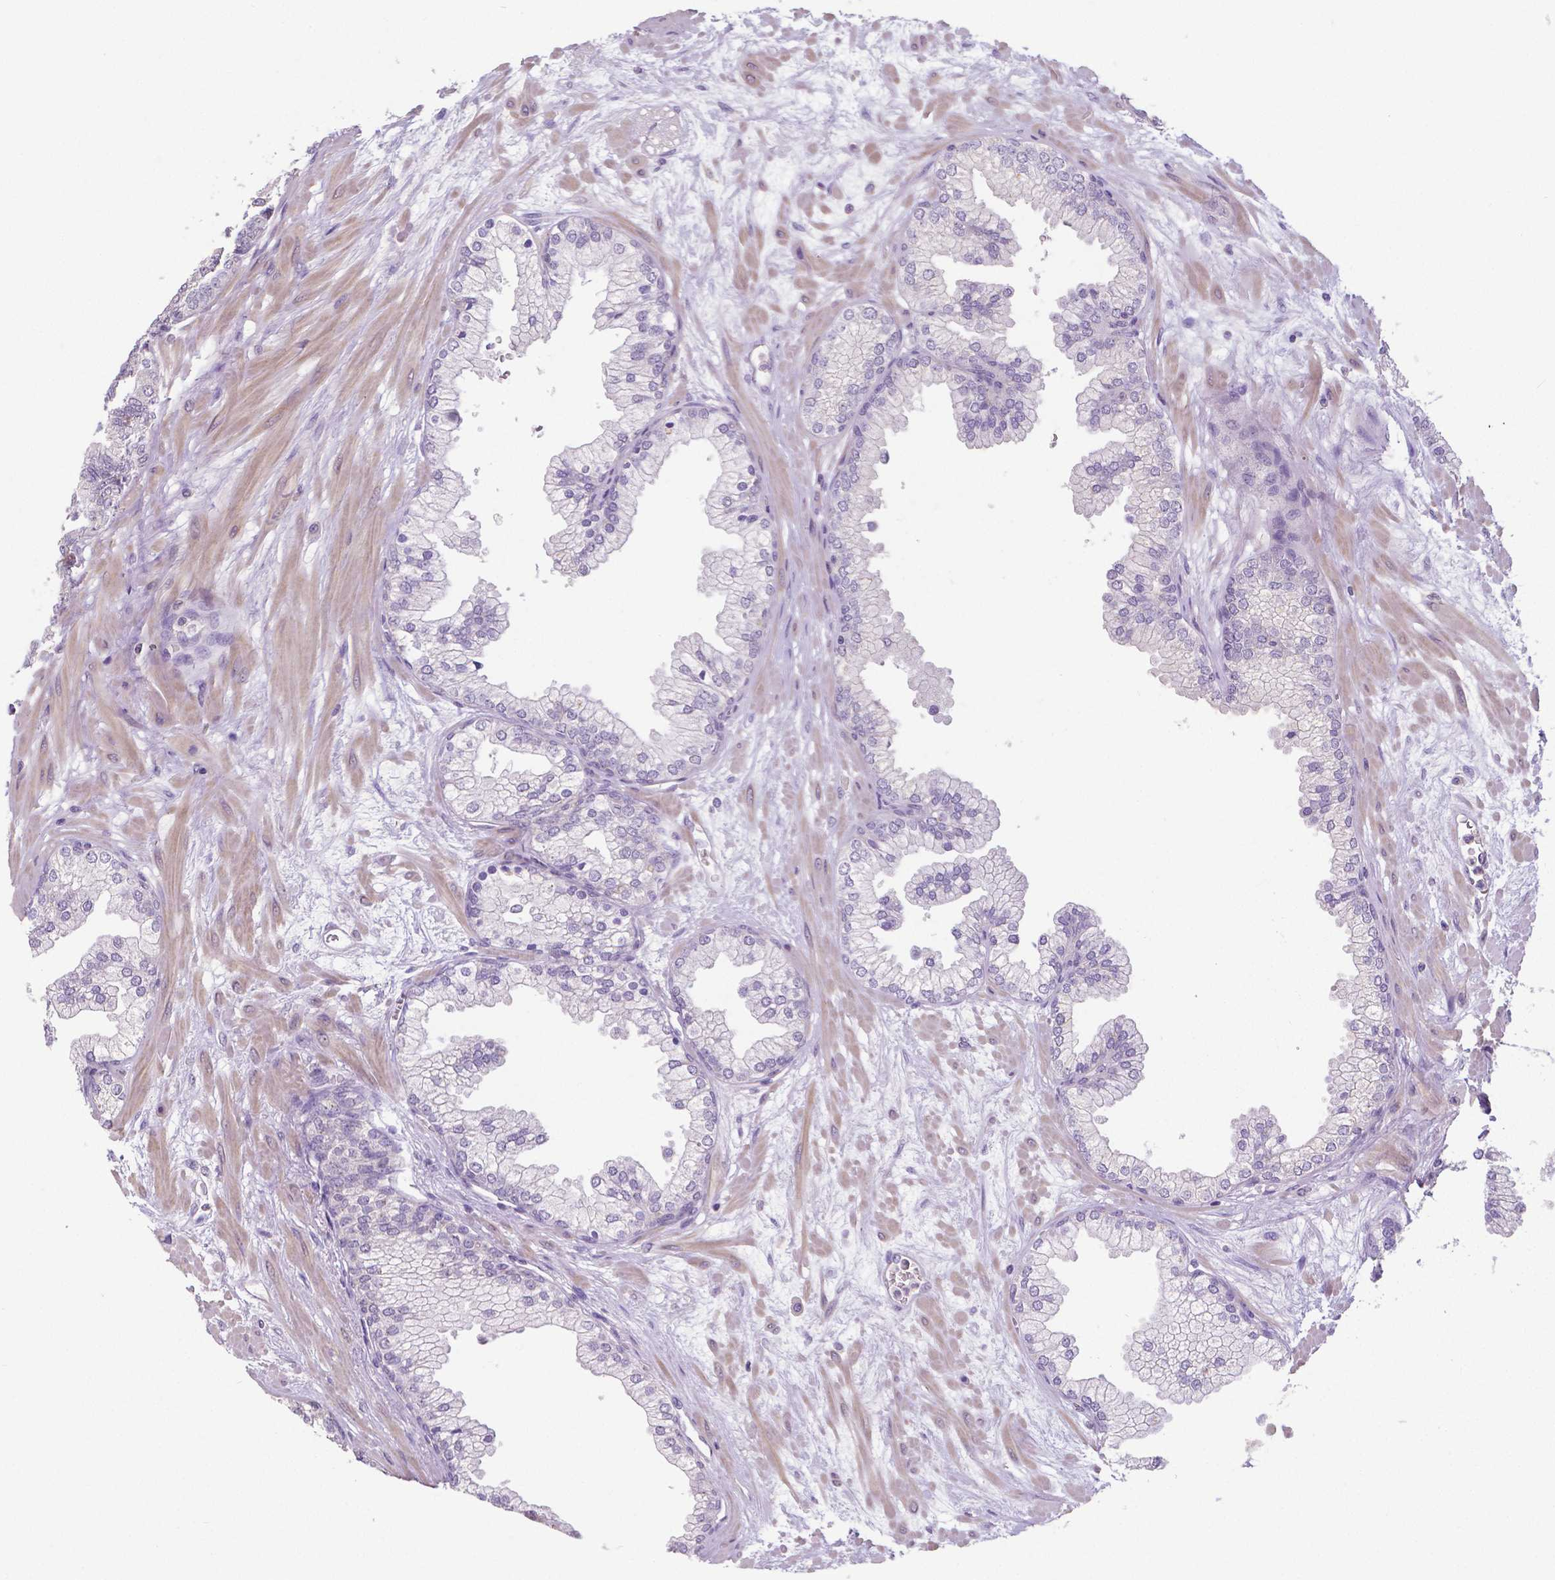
{"staining": {"intensity": "negative", "quantity": "none", "location": "none"}, "tissue": "prostate", "cell_type": "Glandular cells", "image_type": "normal", "snomed": [{"axis": "morphology", "description": "Normal tissue, NOS"}, {"axis": "topography", "description": "Prostate"}, {"axis": "topography", "description": "Peripheral nerve tissue"}], "caption": "A photomicrograph of prostate stained for a protein shows no brown staining in glandular cells. Nuclei are stained in blue.", "gene": "CRMP1", "patient": {"sex": "male", "age": 61}}